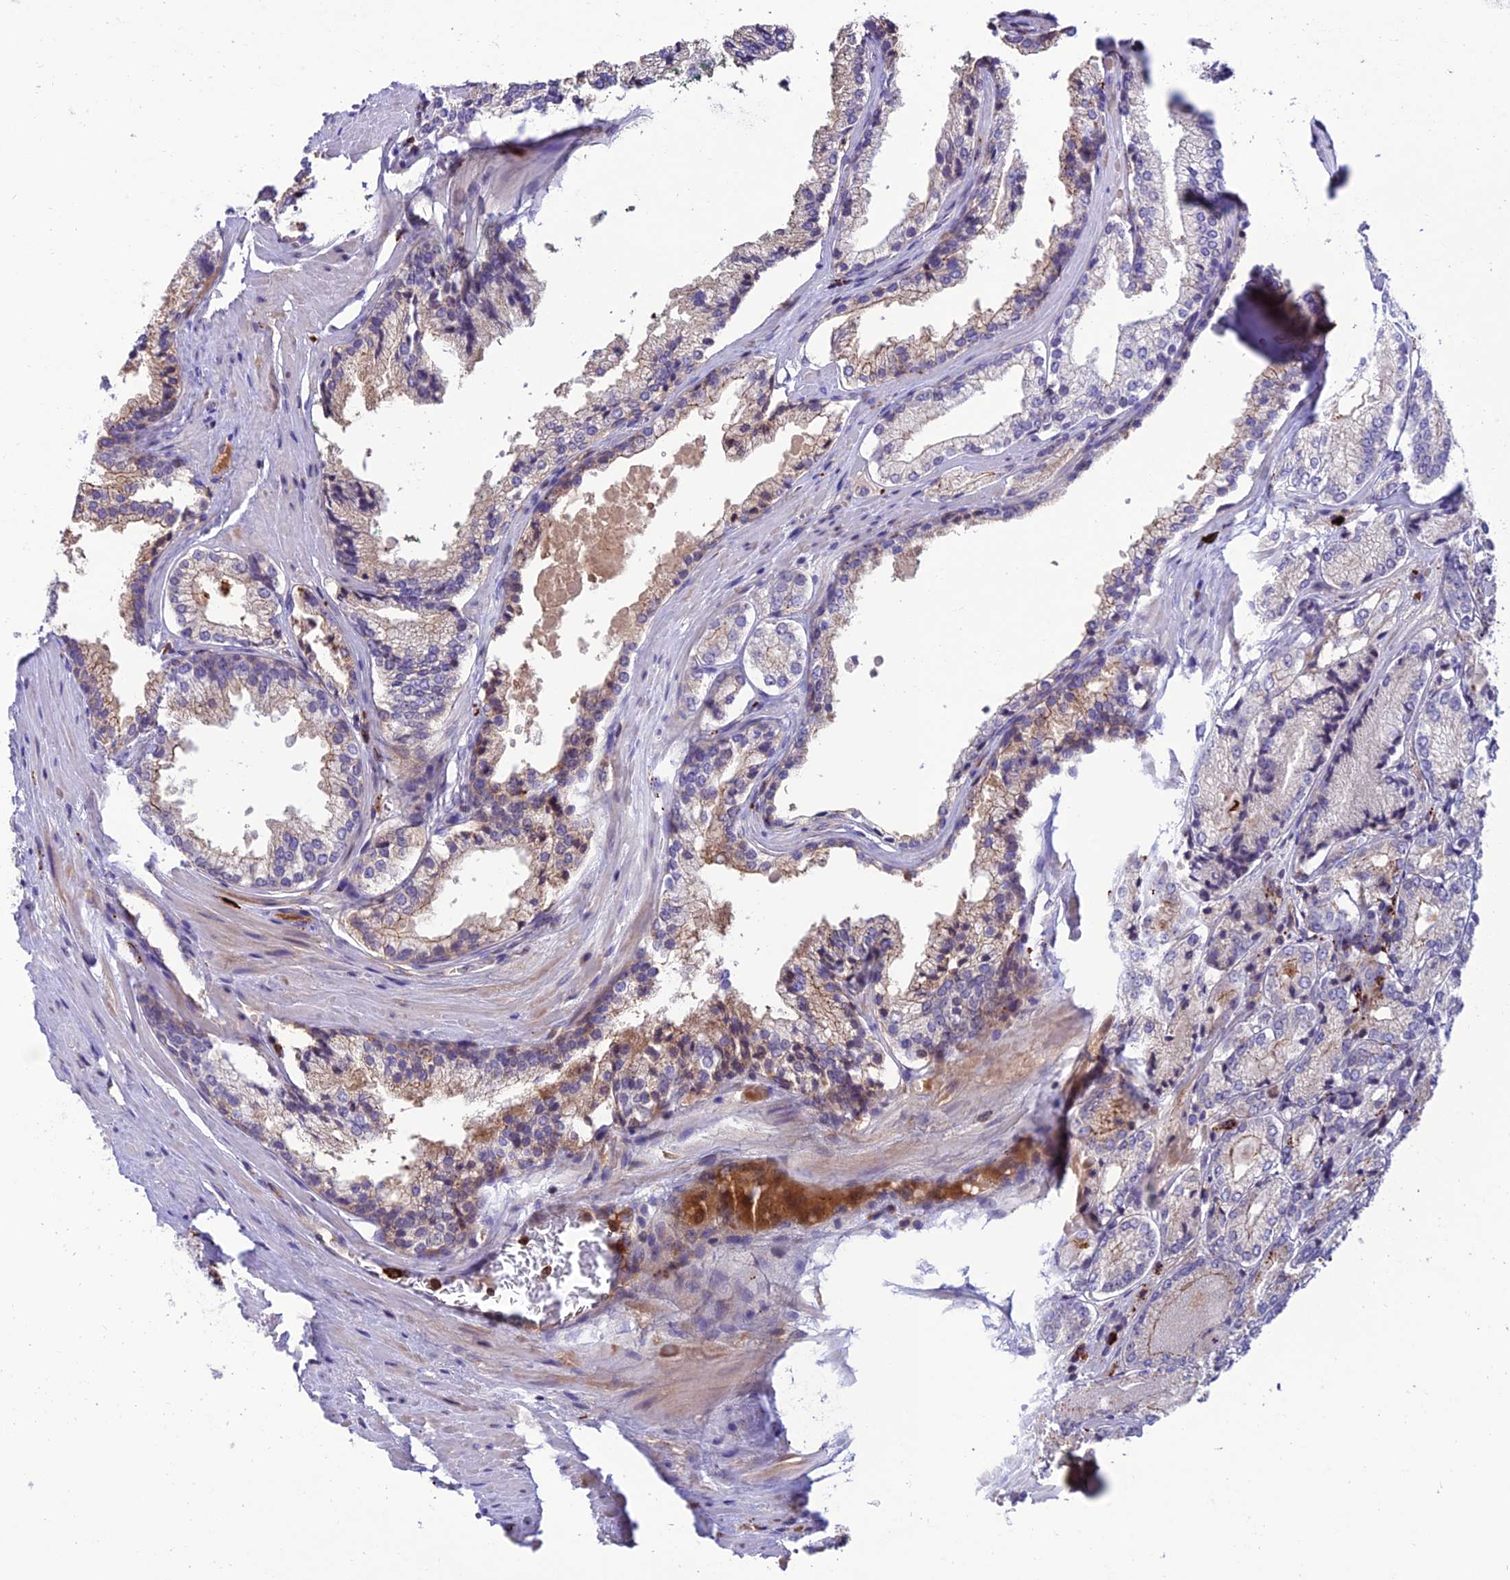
{"staining": {"intensity": "negative", "quantity": "none", "location": "none"}, "tissue": "prostate cancer", "cell_type": "Tumor cells", "image_type": "cancer", "snomed": [{"axis": "morphology", "description": "Adenocarcinoma, Low grade"}, {"axis": "topography", "description": "Prostate"}], "caption": "Prostate cancer (low-grade adenocarcinoma) was stained to show a protein in brown. There is no significant expression in tumor cells.", "gene": "ARHGEF18", "patient": {"sex": "male", "age": 74}}